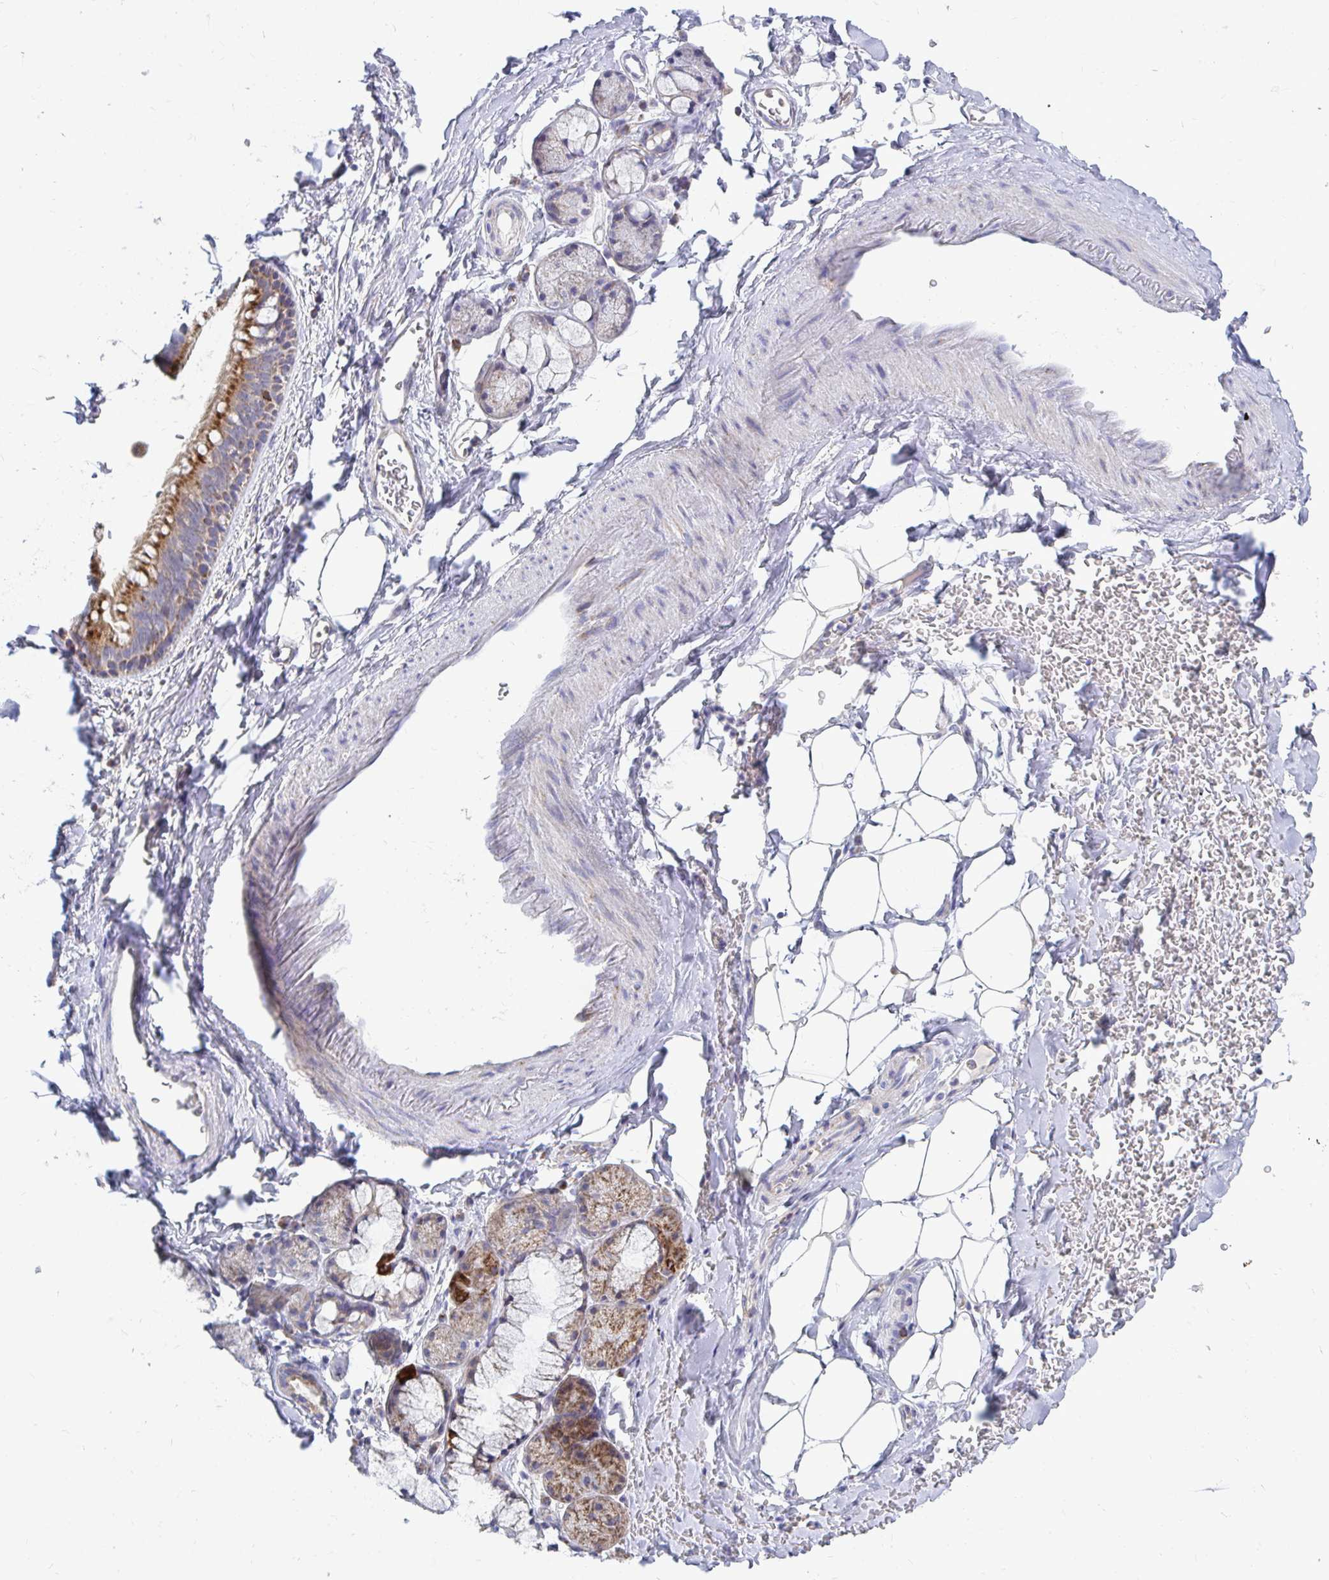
{"staining": {"intensity": "negative", "quantity": "none", "location": "none"}, "tissue": "adipose tissue", "cell_type": "Adipocytes", "image_type": "normal", "snomed": [{"axis": "morphology", "description": "Normal tissue, NOS"}, {"axis": "topography", "description": "Lymph node"}, {"axis": "topography", "description": "Cartilage tissue"}, {"axis": "topography", "description": "Bronchus"}], "caption": "This is an immunohistochemistry (IHC) image of normal human adipose tissue. There is no positivity in adipocytes.", "gene": "OR10R2", "patient": {"sex": "female", "age": 70}}